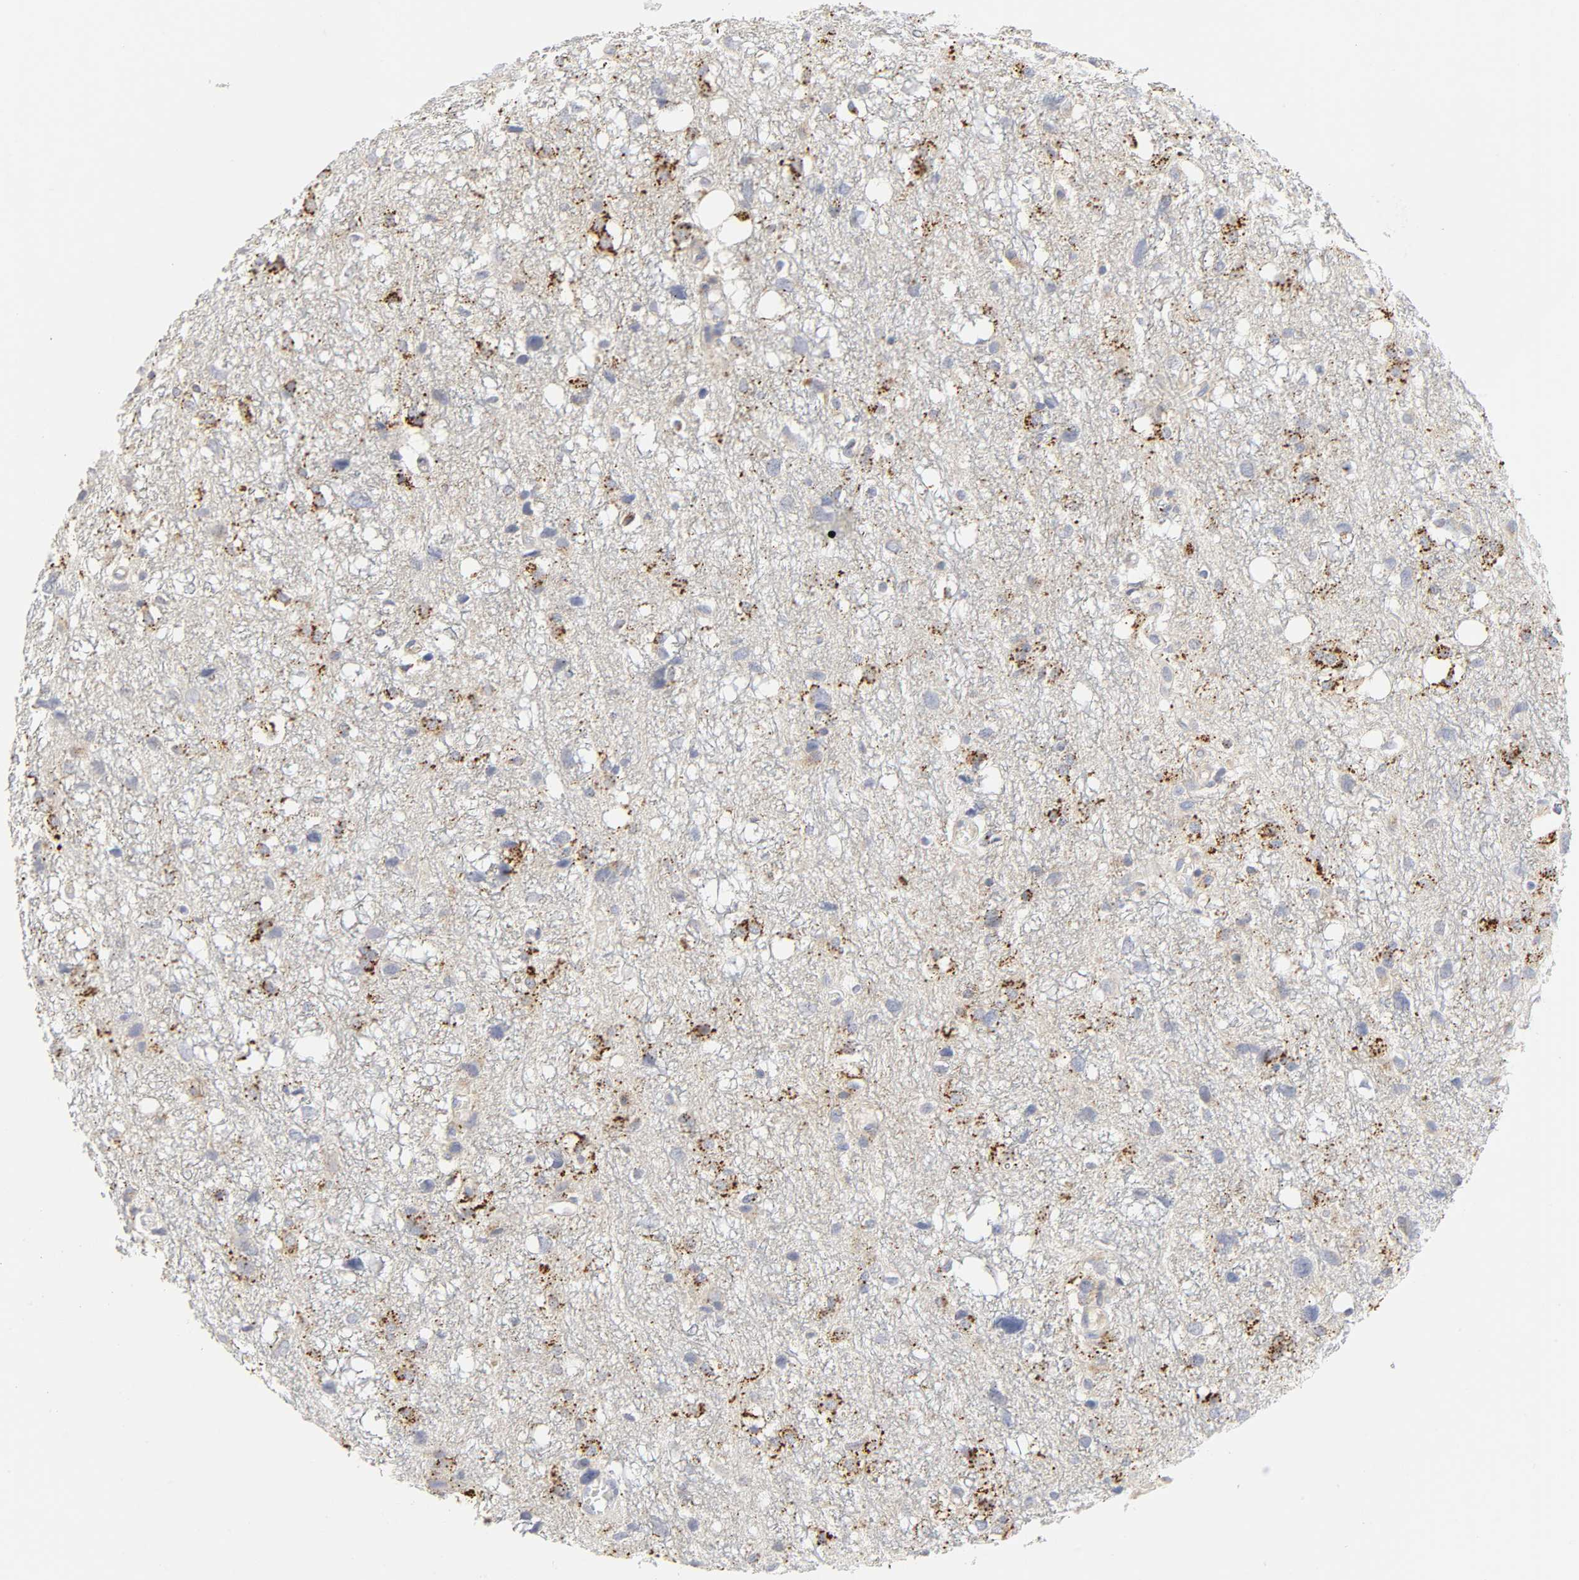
{"staining": {"intensity": "strong", "quantity": "25%-75%", "location": "cytoplasmic/membranous"}, "tissue": "glioma", "cell_type": "Tumor cells", "image_type": "cancer", "snomed": [{"axis": "morphology", "description": "Glioma, malignant, High grade"}, {"axis": "topography", "description": "Brain"}], "caption": "Immunohistochemical staining of malignant glioma (high-grade) displays high levels of strong cytoplasmic/membranous protein expression in approximately 25%-75% of tumor cells.", "gene": "MAGEB17", "patient": {"sex": "female", "age": 59}}